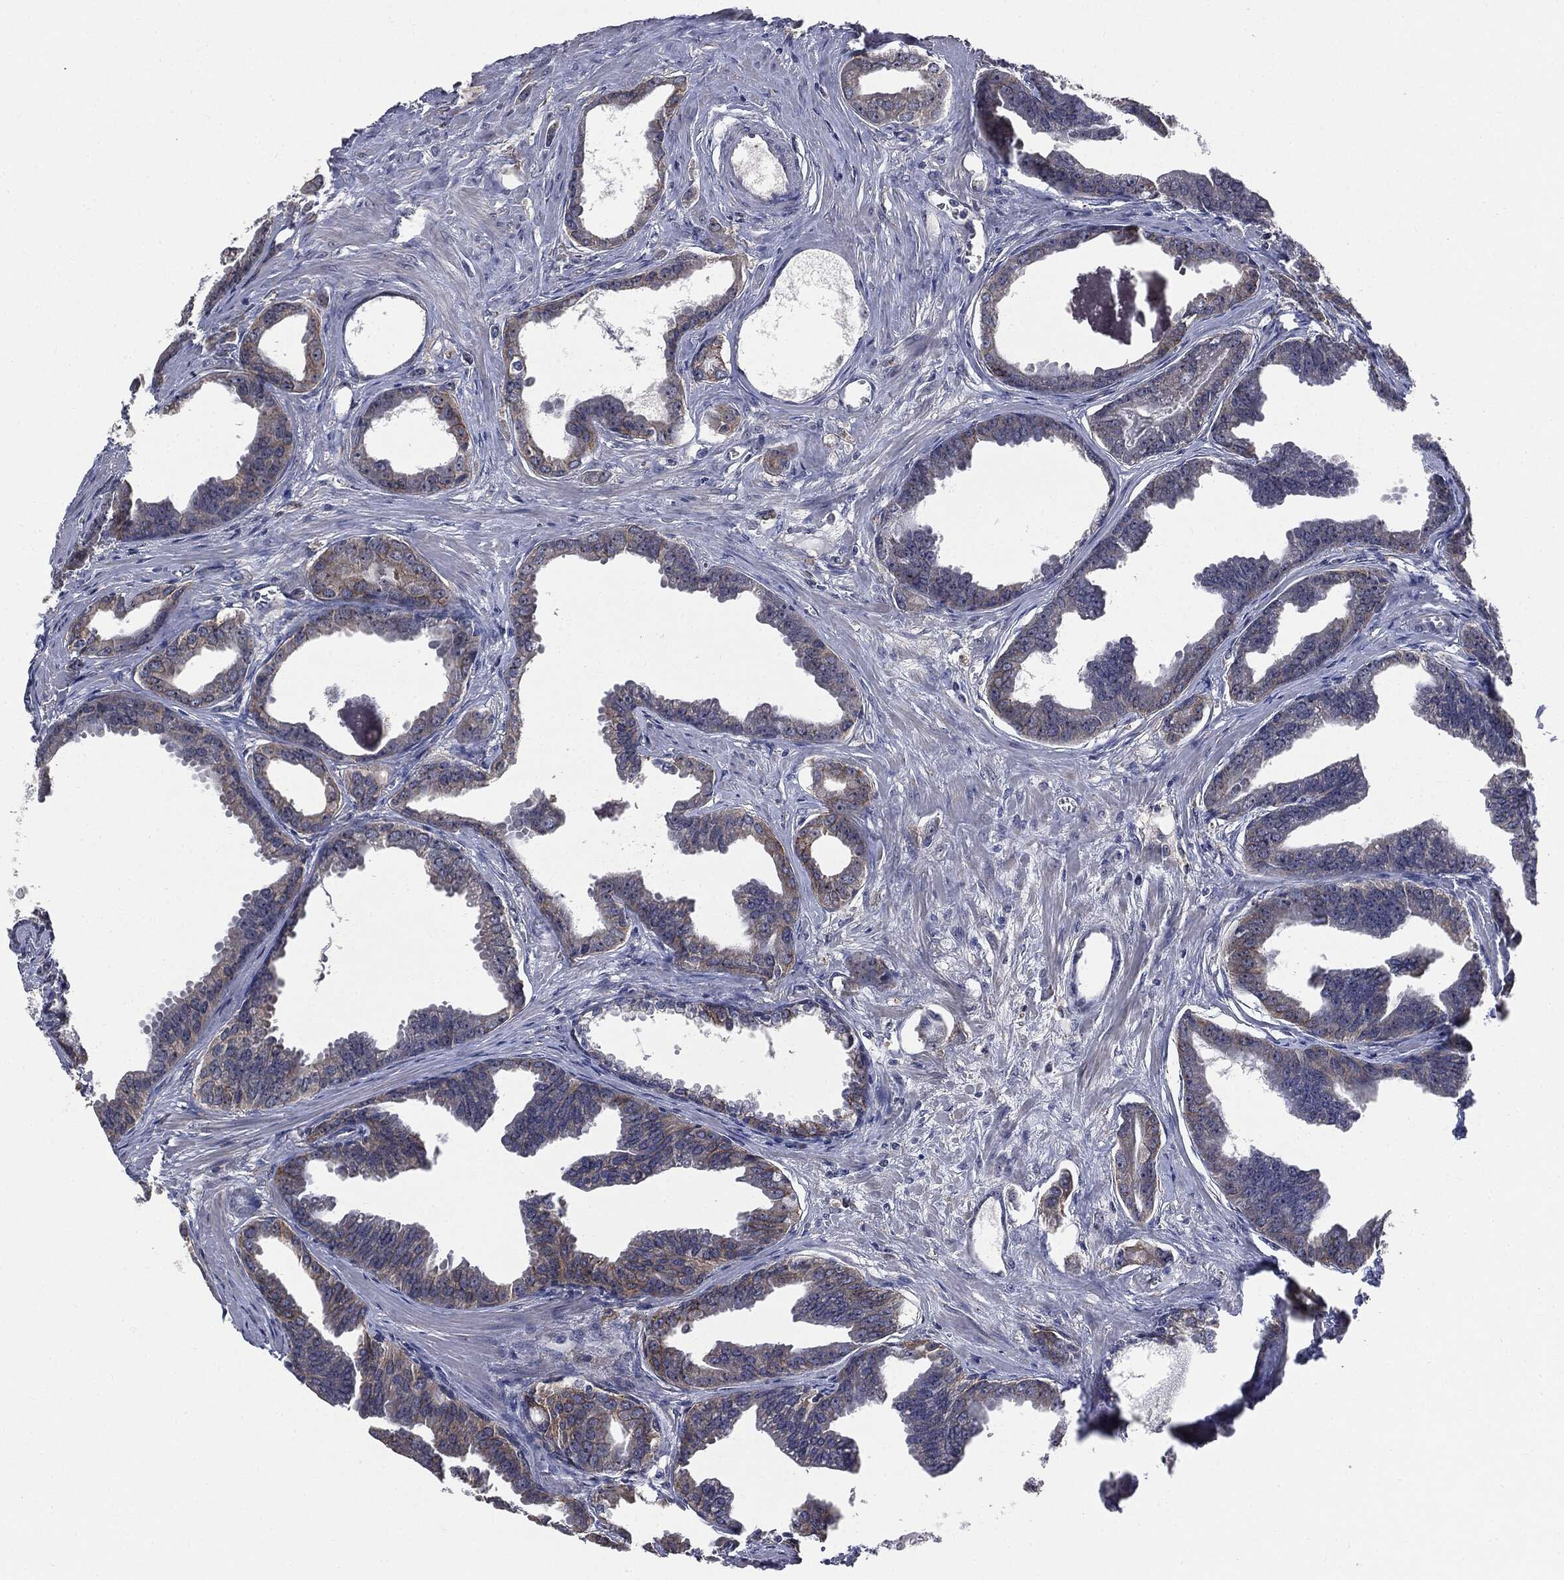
{"staining": {"intensity": "moderate", "quantity": "<25%", "location": "cytoplasmic/membranous"}, "tissue": "prostate cancer", "cell_type": "Tumor cells", "image_type": "cancer", "snomed": [{"axis": "morphology", "description": "Adenocarcinoma, NOS"}, {"axis": "topography", "description": "Prostate"}], "caption": "A brown stain highlights moderate cytoplasmic/membranous staining of a protein in prostate cancer tumor cells.", "gene": "TRMT1L", "patient": {"sex": "male", "age": 66}}